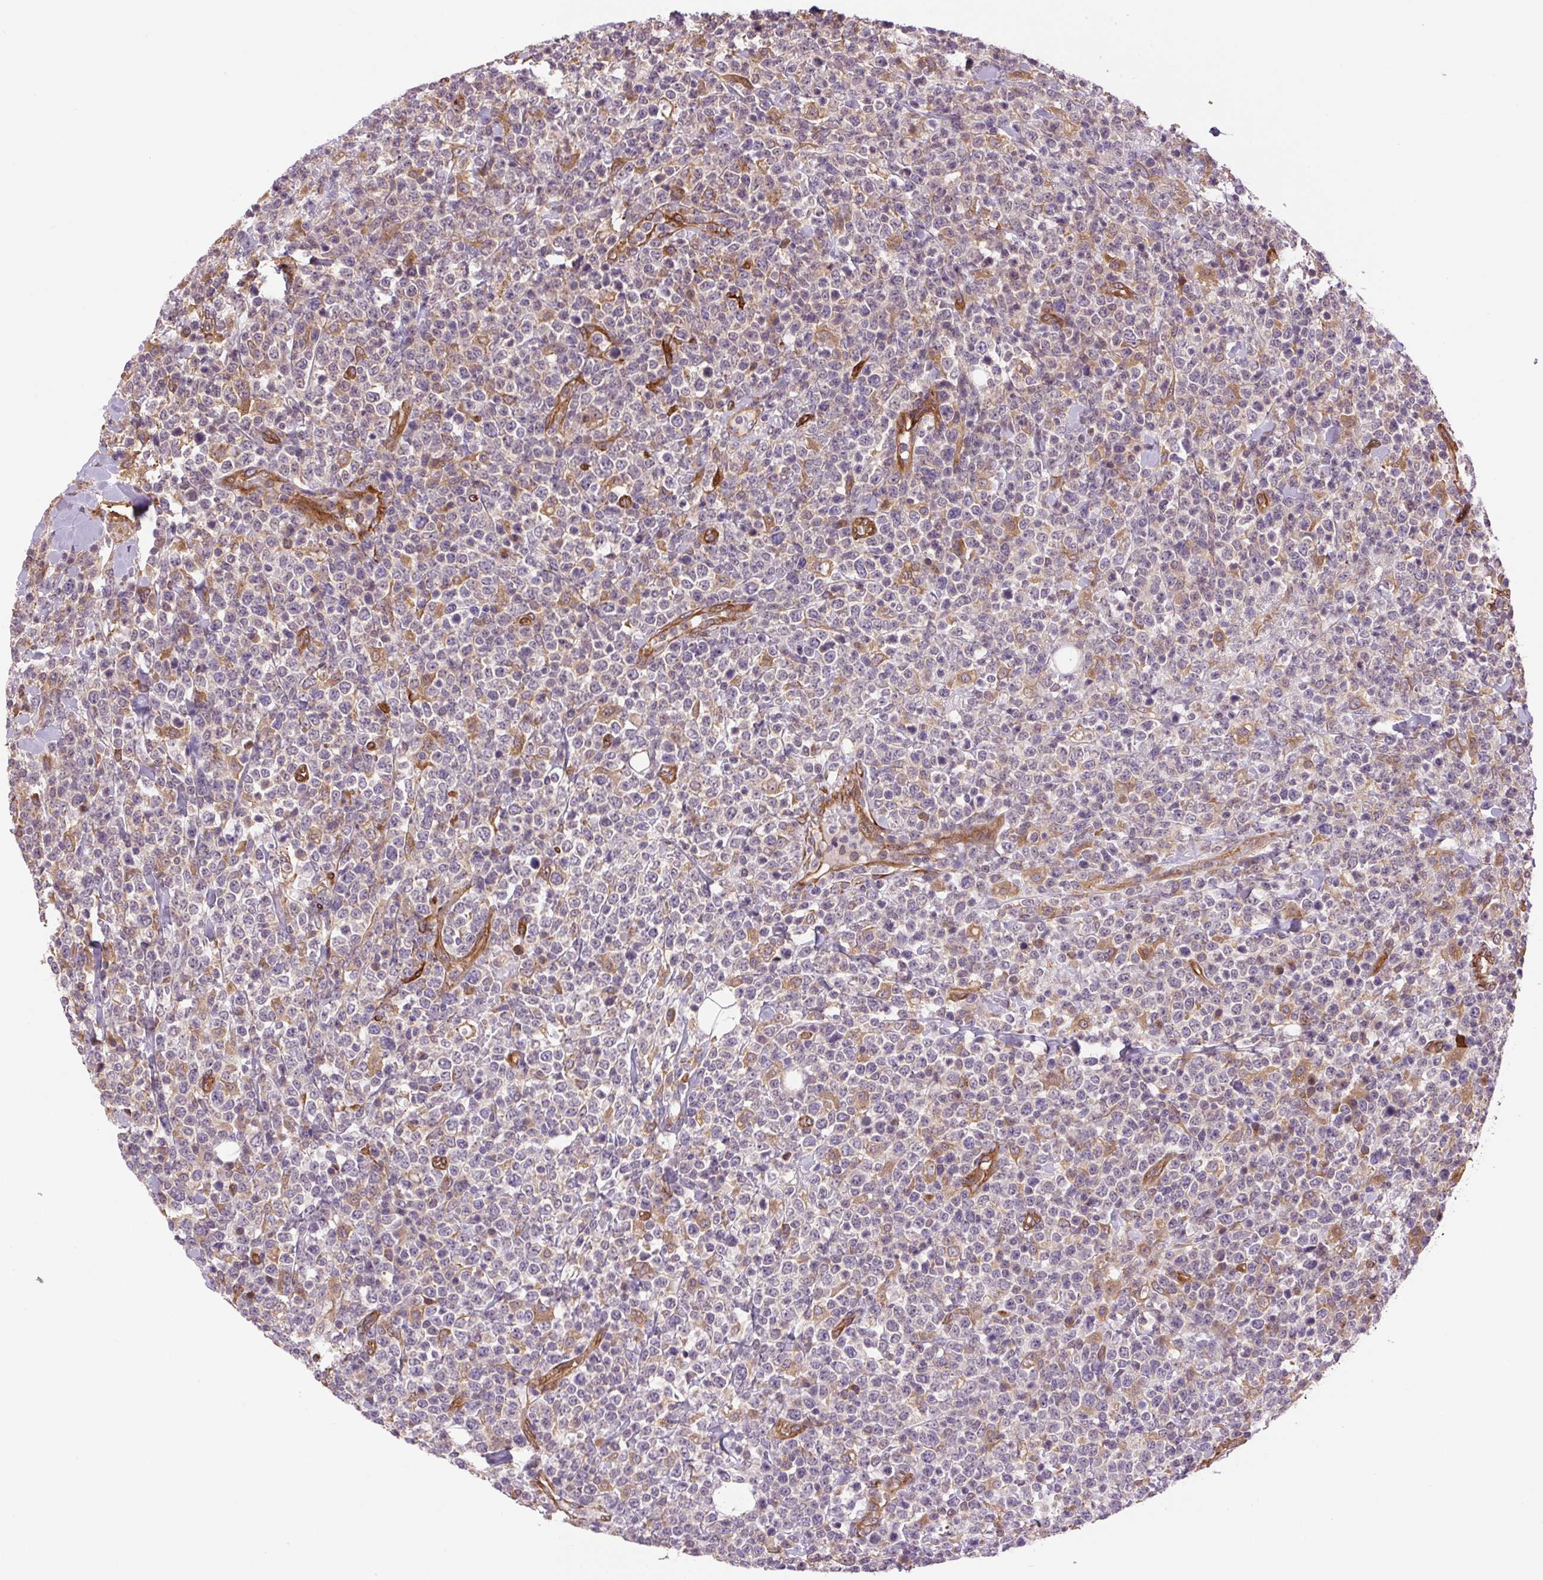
{"staining": {"intensity": "negative", "quantity": "none", "location": "none"}, "tissue": "lymphoma", "cell_type": "Tumor cells", "image_type": "cancer", "snomed": [{"axis": "morphology", "description": "Malignant lymphoma, non-Hodgkin's type, High grade"}, {"axis": "topography", "description": "Colon"}], "caption": "The photomicrograph exhibits no significant staining in tumor cells of lymphoma.", "gene": "SEPTIN10", "patient": {"sex": "female", "age": 53}}